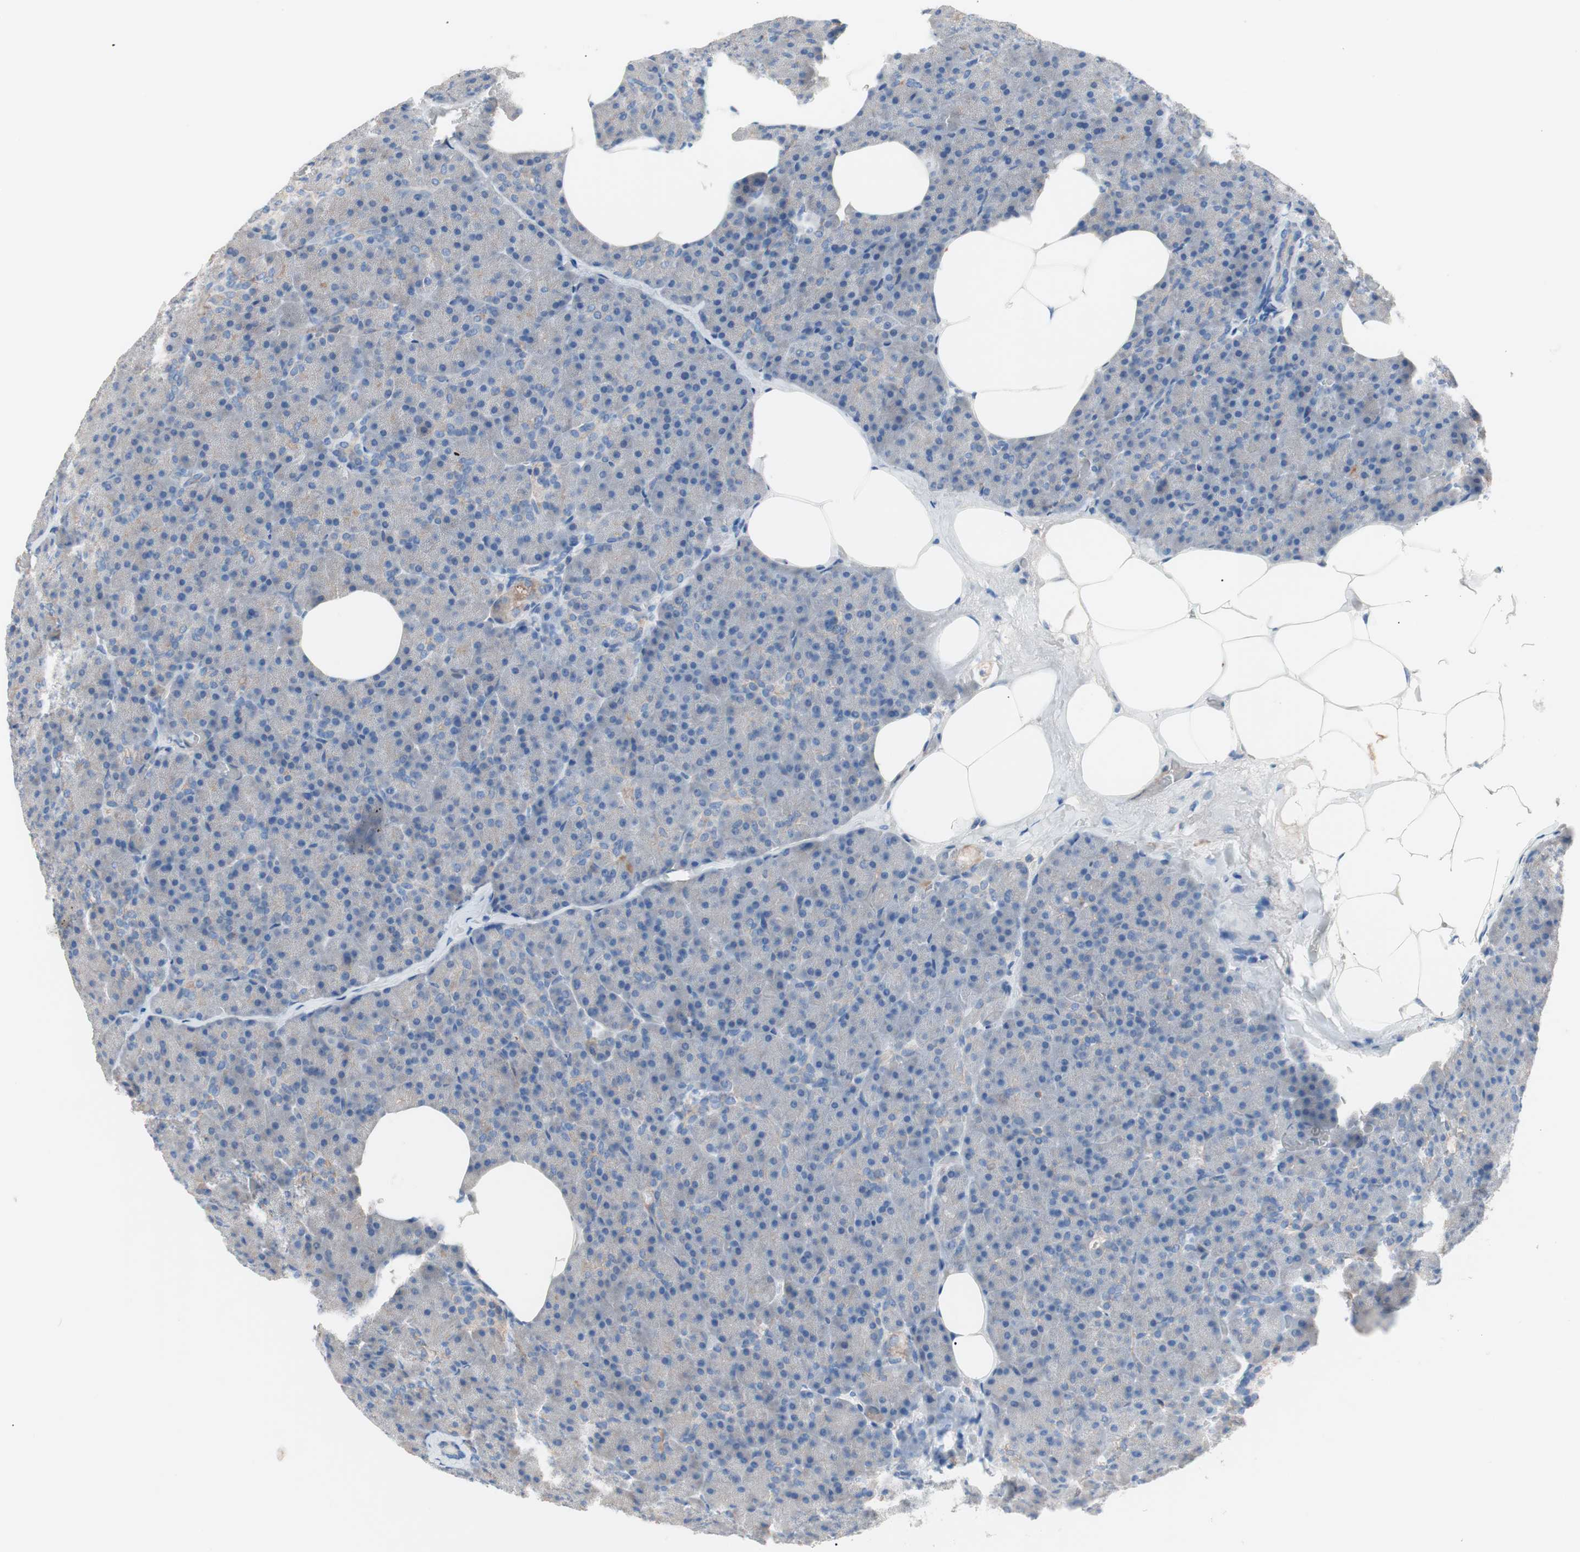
{"staining": {"intensity": "weak", "quantity": "<25%", "location": "cytoplasmic/membranous"}, "tissue": "pancreas", "cell_type": "Exocrine glandular cells", "image_type": "normal", "snomed": [{"axis": "morphology", "description": "Normal tissue, NOS"}, {"axis": "topography", "description": "Pancreas"}], "caption": "Benign pancreas was stained to show a protein in brown. There is no significant expression in exocrine glandular cells. The staining was performed using DAB to visualize the protein expression in brown, while the nuclei were stained in blue with hematoxylin (Magnification: 20x).", "gene": "GPR160", "patient": {"sex": "female", "age": 35}}